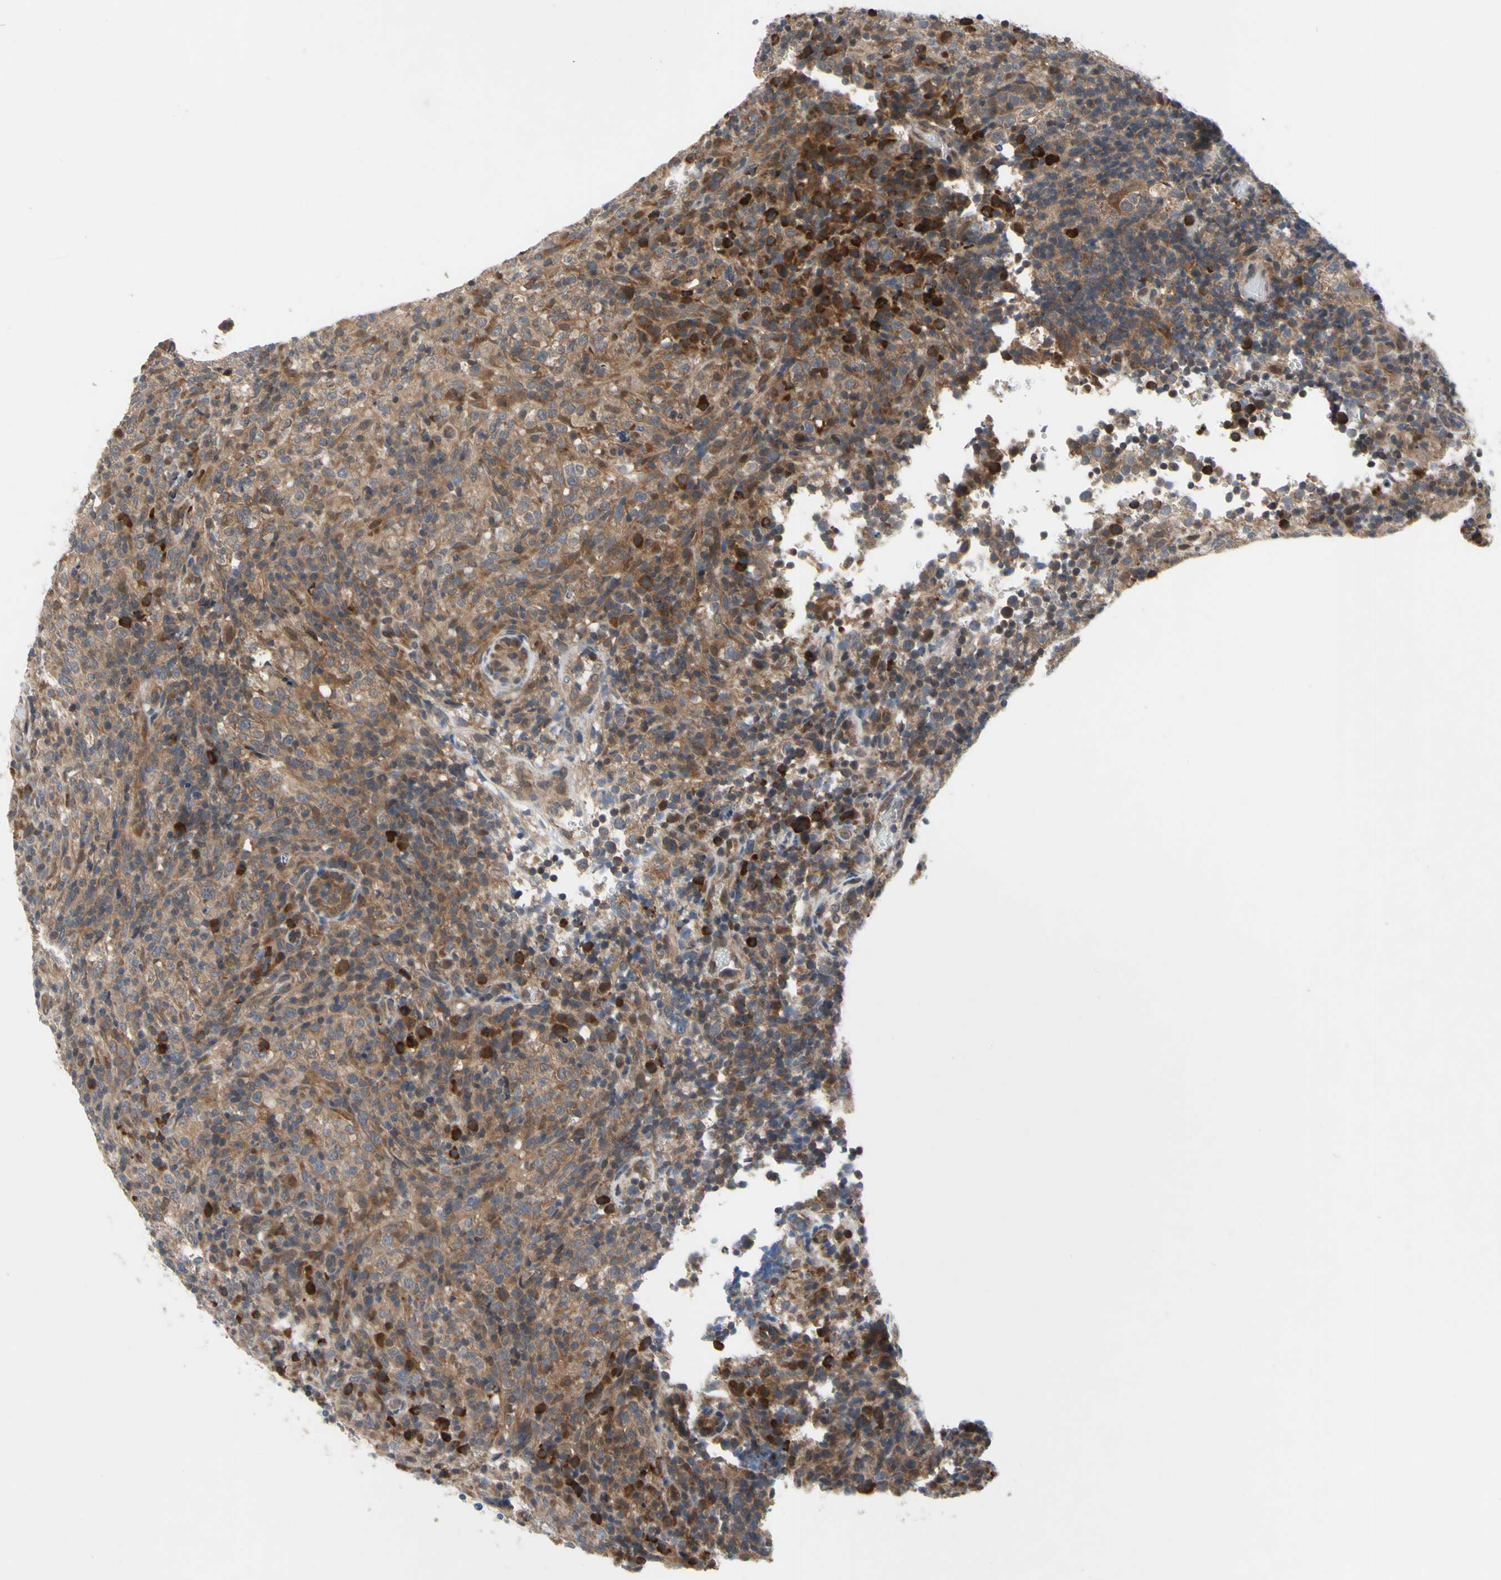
{"staining": {"intensity": "moderate", "quantity": ">75%", "location": "cytoplasmic/membranous"}, "tissue": "lymphoma", "cell_type": "Tumor cells", "image_type": "cancer", "snomed": [{"axis": "morphology", "description": "Malignant lymphoma, non-Hodgkin's type, High grade"}, {"axis": "topography", "description": "Lymph node"}], "caption": "Human lymphoma stained with a protein marker reveals moderate staining in tumor cells.", "gene": "XIAP", "patient": {"sex": "female", "age": 76}}